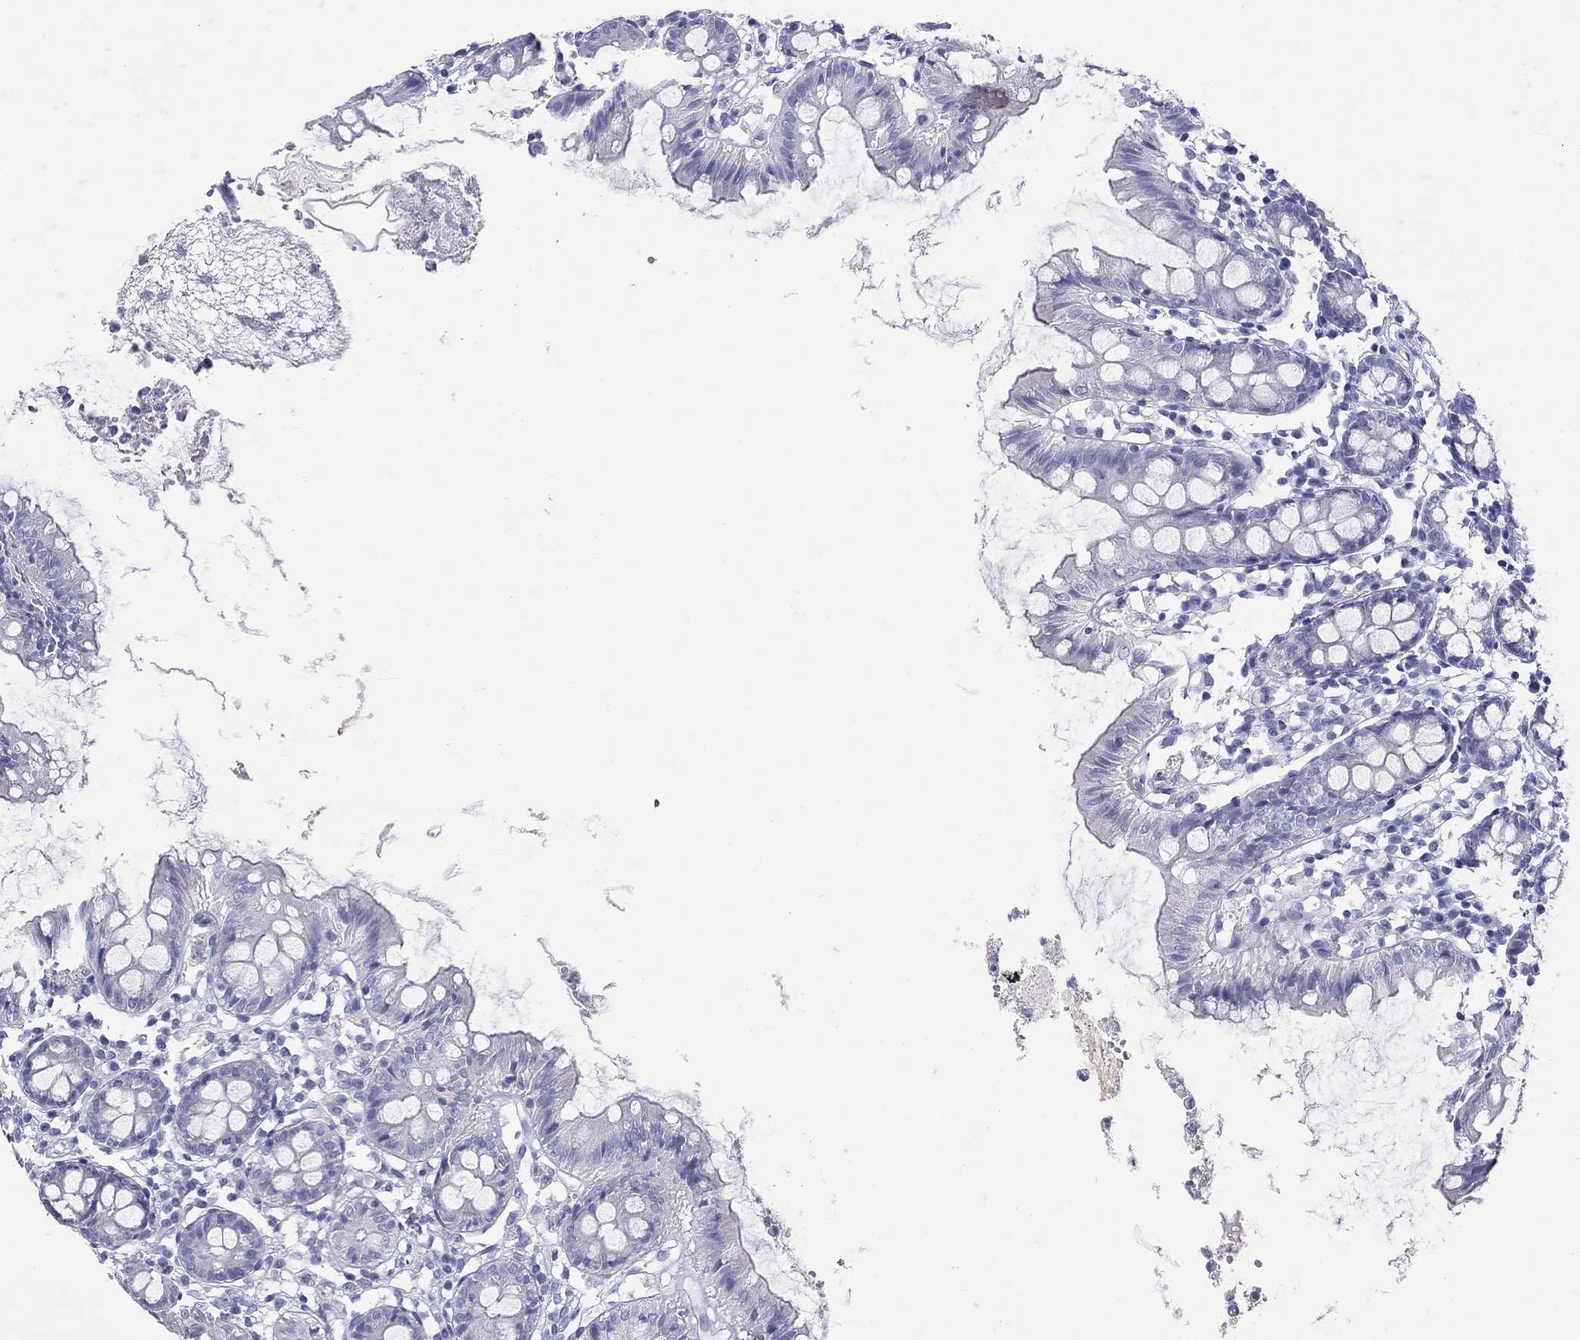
{"staining": {"intensity": "negative", "quantity": "none", "location": "none"}, "tissue": "colon", "cell_type": "Endothelial cells", "image_type": "normal", "snomed": [{"axis": "morphology", "description": "Normal tissue, NOS"}, {"axis": "topography", "description": "Colon"}], "caption": "This is an IHC micrograph of normal human colon. There is no expression in endothelial cells.", "gene": "DPY19L2", "patient": {"sex": "female", "age": 84}}